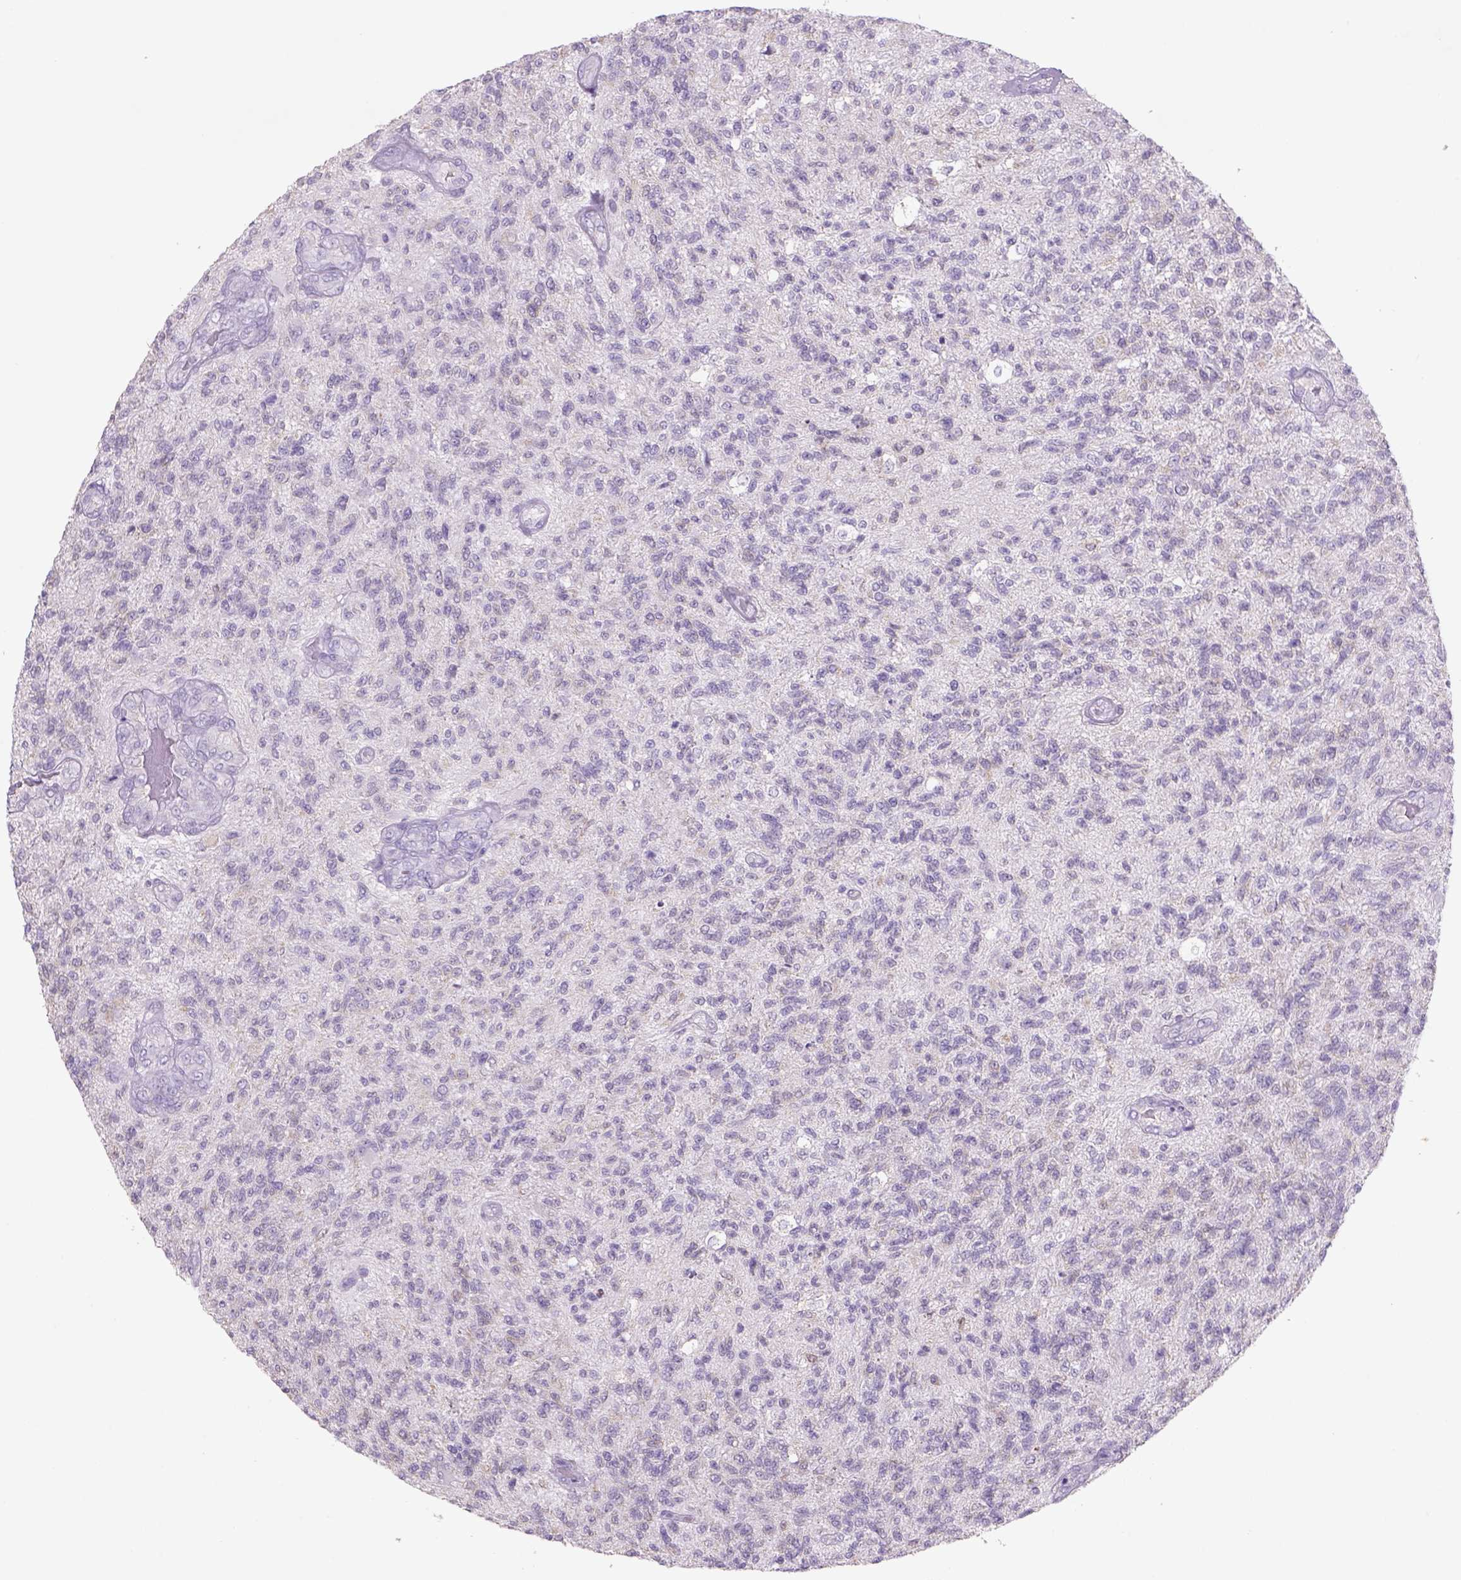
{"staining": {"intensity": "negative", "quantity": "none", "location": "none"}, "tissue": "glioma", "cell_type": "Tumor cells", "image_type": "cancer", "snomed": [{"axis": "morphology", "description": "Glioma, malignant, High grade"}, {"axis": "topography", "description": "Brain"}], "caption": "IHC image of neoplastic tissue: glioma stained with DAB displays no significant protein expression in tumor cells.", "gene": "NAALAD2", "patient": {"sex": "male", "age": 56}}